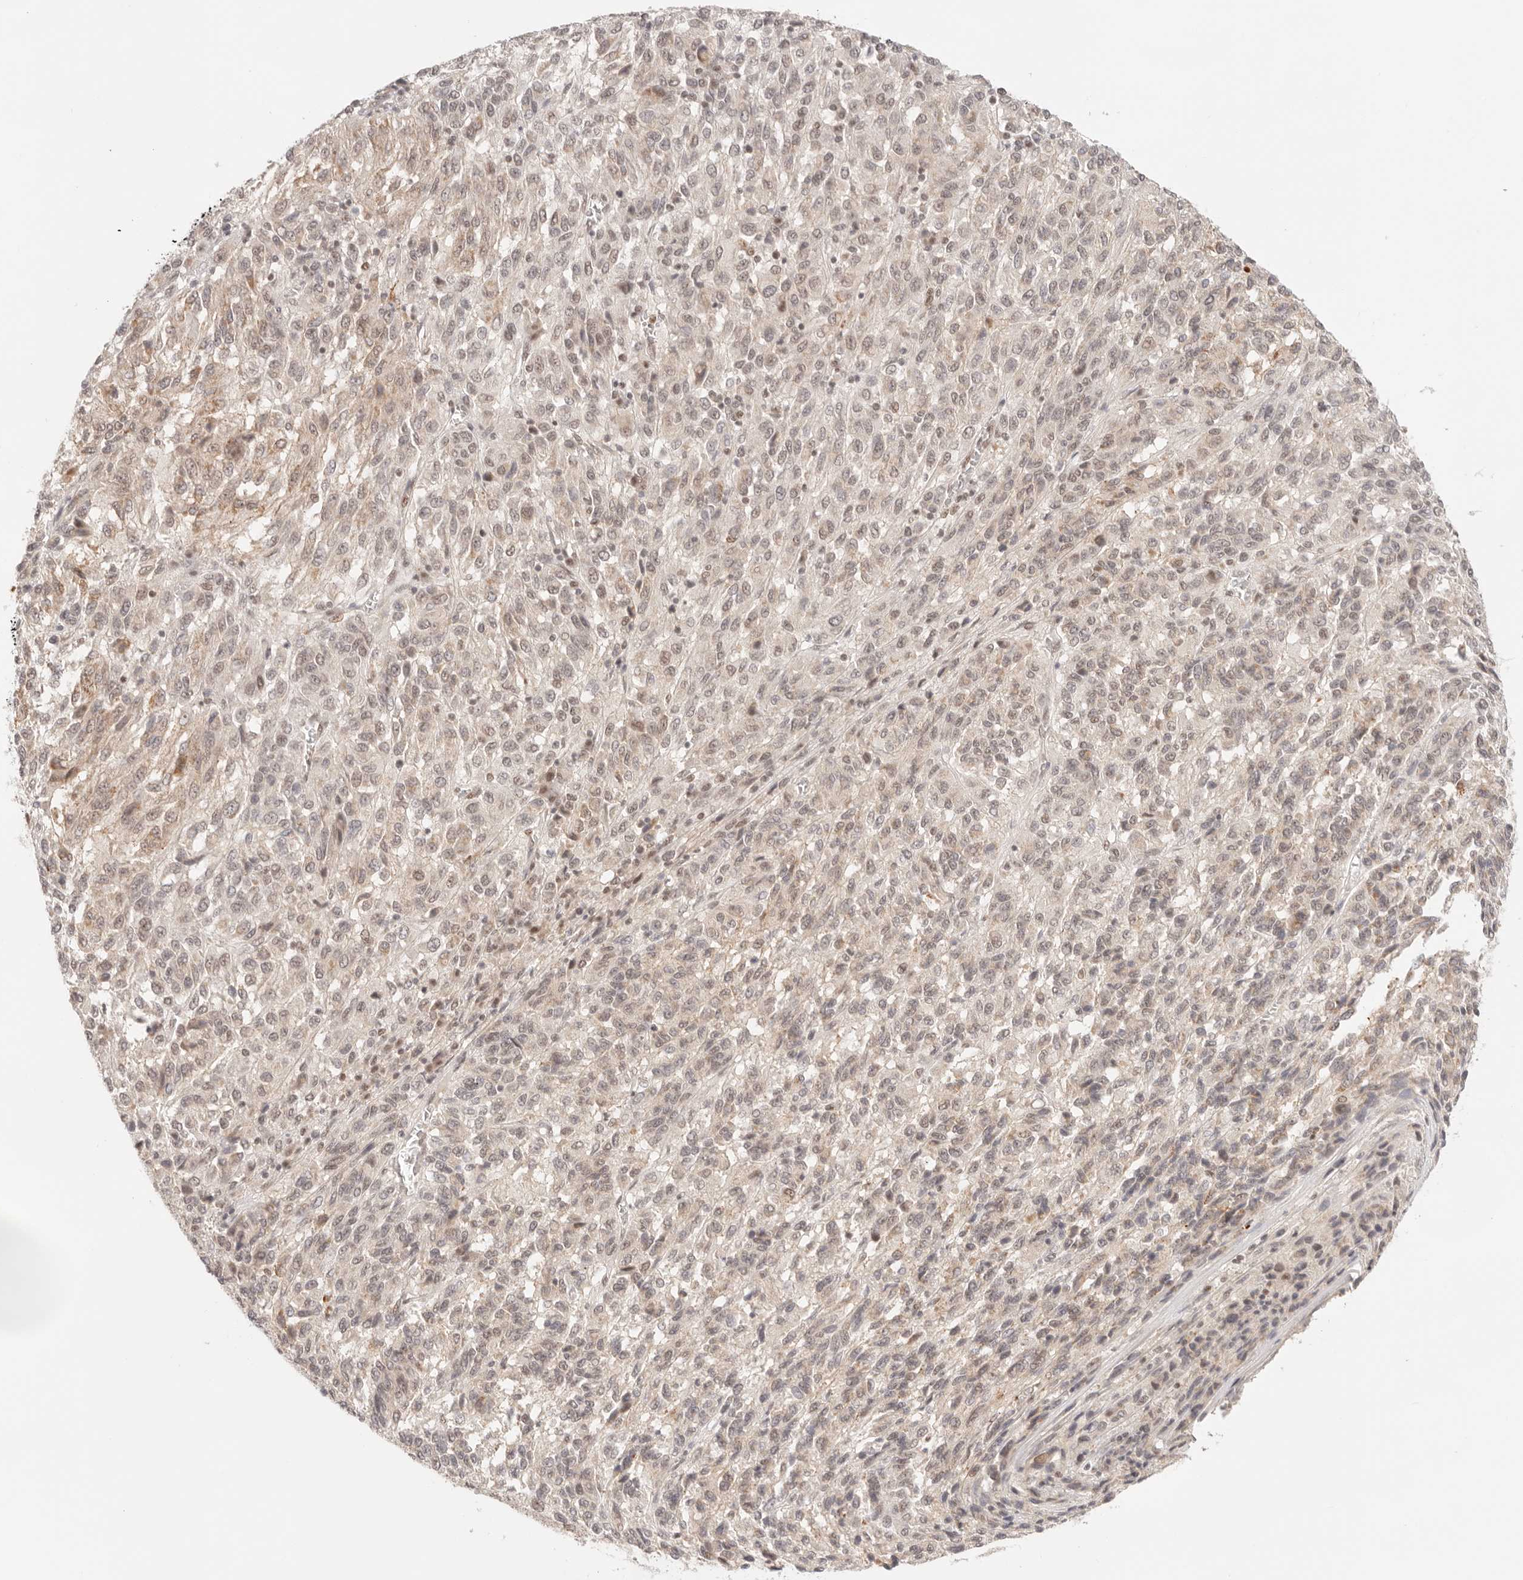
{"staining": {"intensity": "weak", "quantity": "25%-75%", "location": "nuclear"}, "tissue": "melanoma", "cell_type": "Tumor cells", "image_type": "cancer", "snomed": [{"axis": "morphology", "description": "Malignant melanoma, Metastatic site"}, {"axis": "topography", "description": "Lung"}], "caption": "This image reveals IHC staining of malignant melanoma (metastatic site), with low weak nuclear staining in about 25%-75% of tumor cells.", "gene": "GTF2E2", "patient": {"sex": "male", "age": 64}}